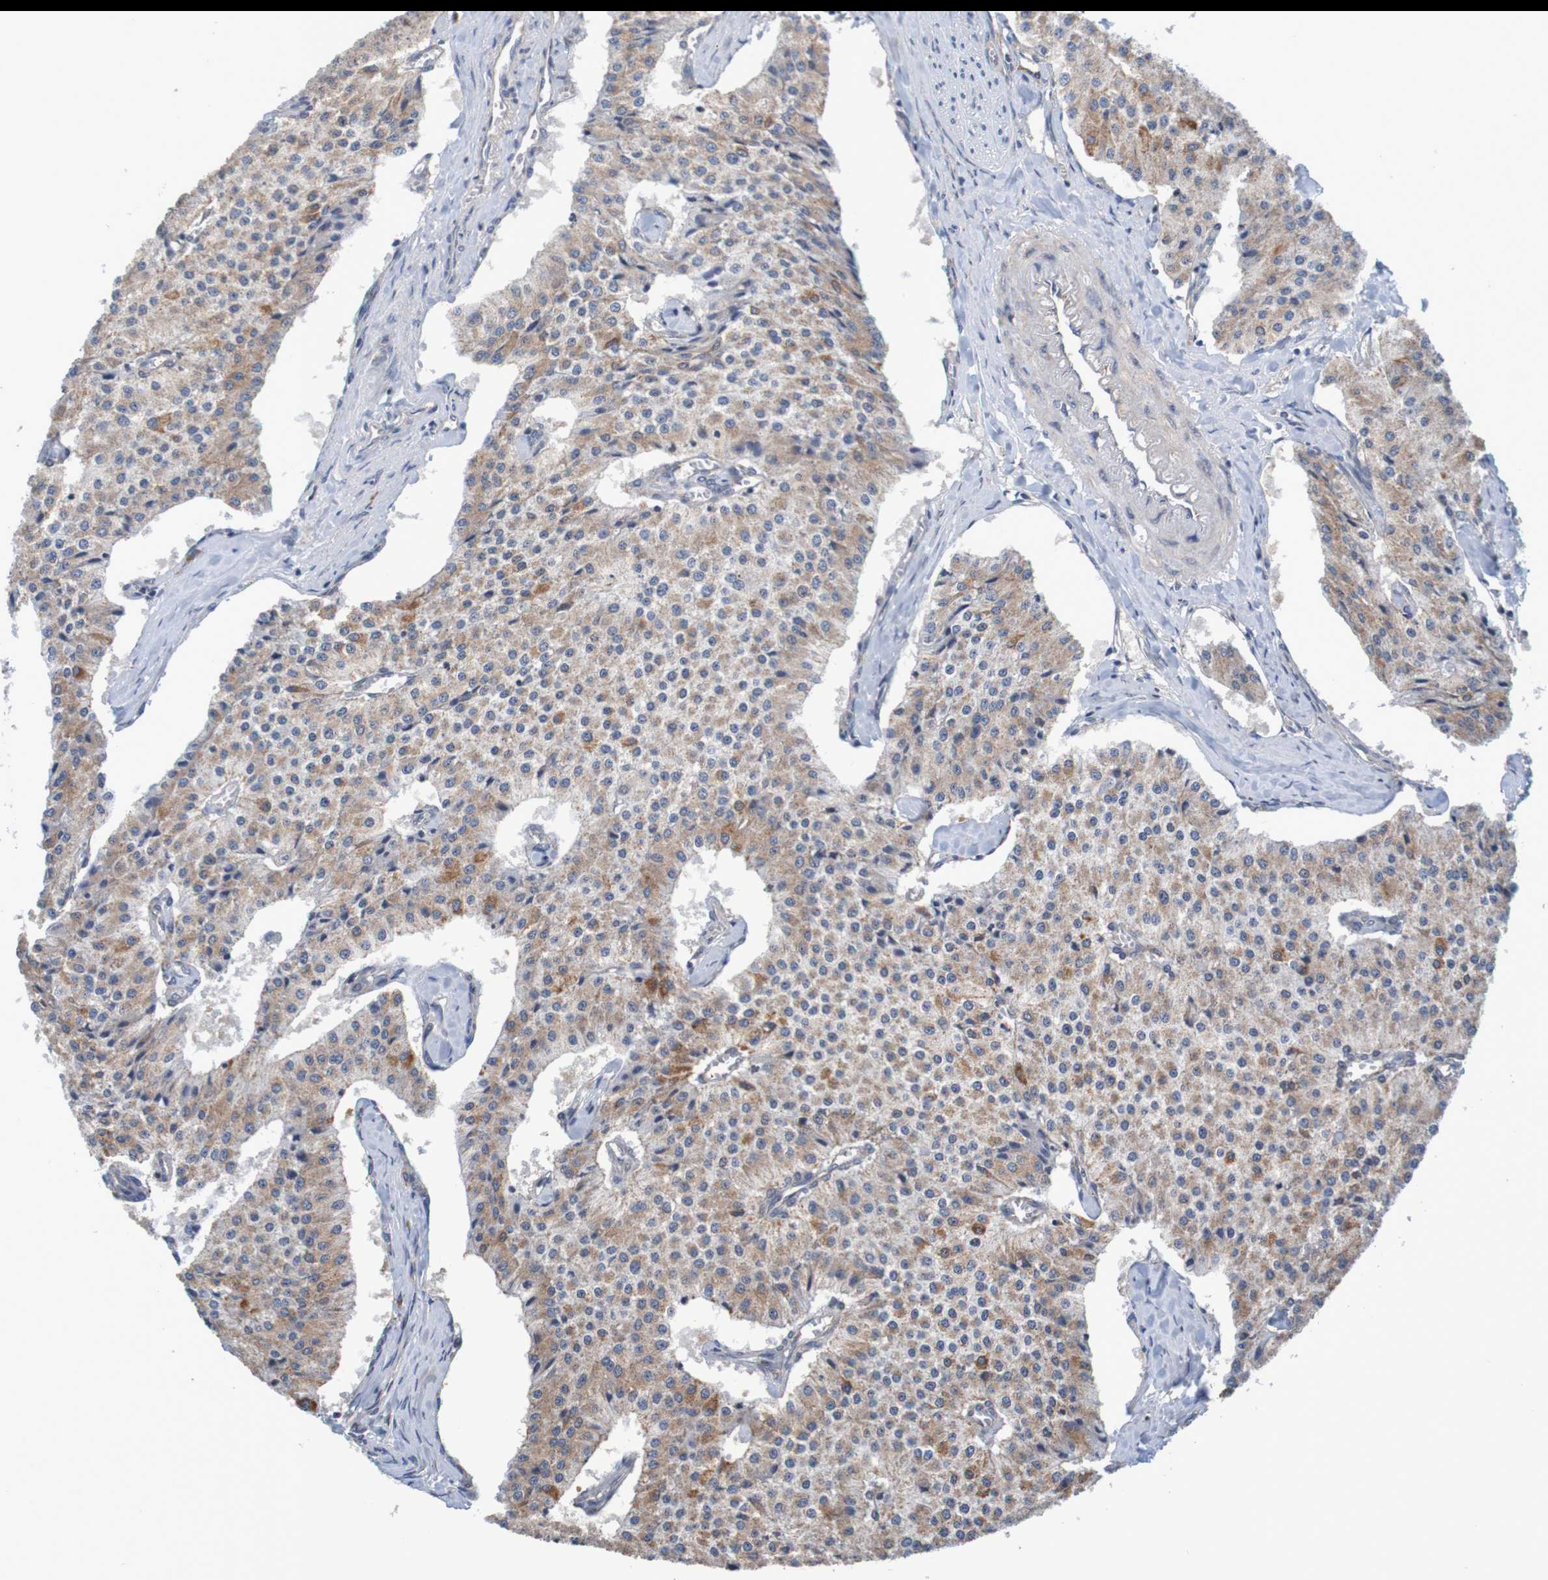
{"staining": {"intensity": "weak", "quantity": ">75%", "location": "cytoplasmic/membranous"}, "tissue": "carcinoid", "cell_type": "Tumor cells", "image_type": "cancer", "snomed": [{"axis": "morphology", "description": "Carcinoid, malignant, NOS"}, {"axis": "topography", "description": "Colon"}], "caption": "Tumor cells display low levels of weak cytoplasmic/membranous expression in approximately >75% of cells in carcinoid.", "gene": "CLDN18", "patient": {"sex": "female", "age": 52}}